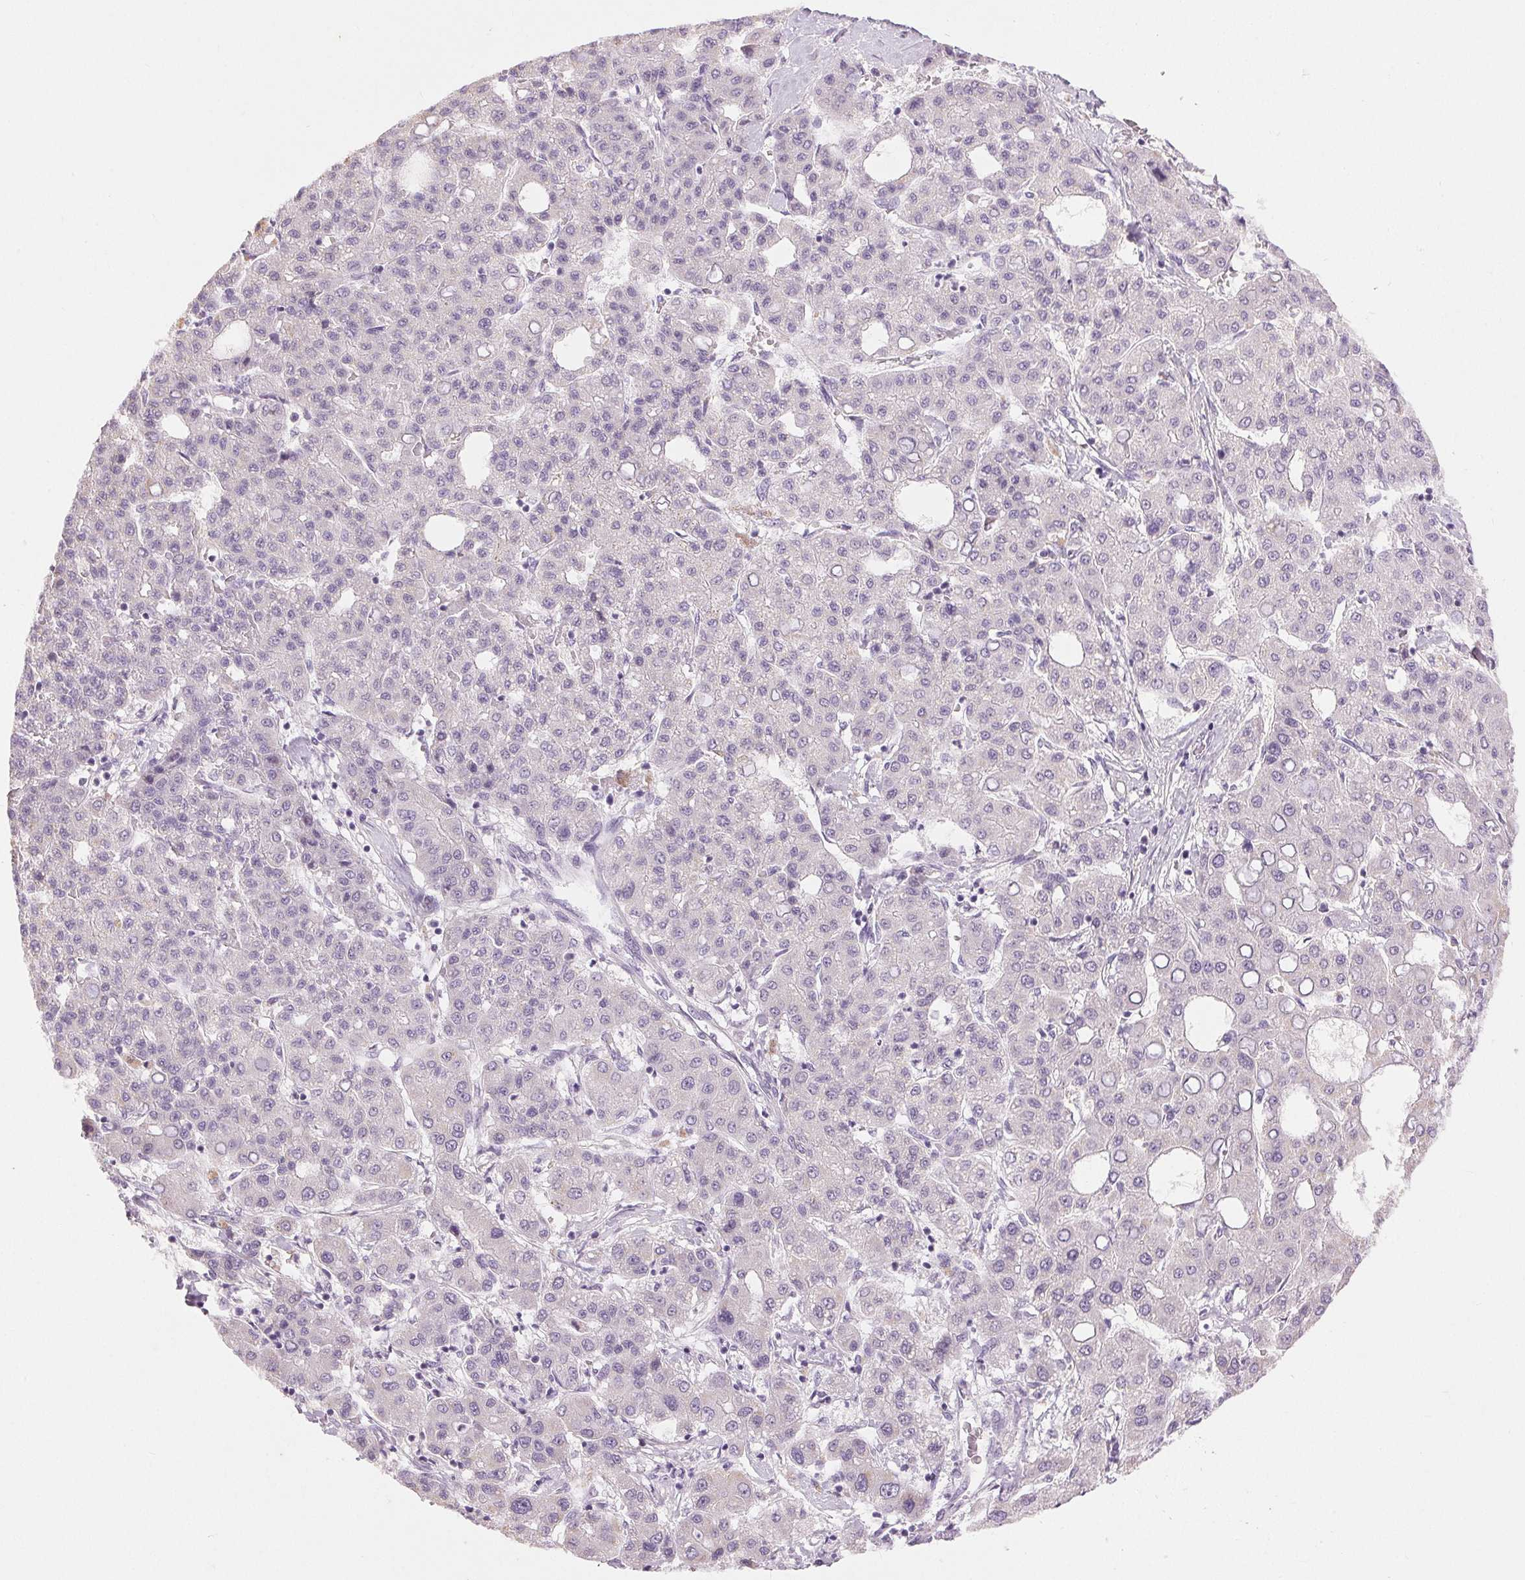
{"staining": {"intensity": "negative", "quantity": "none", "location": "none"}, "tissue": "liver cancer", "cell_type": "Tumor cells", "image_type": "cancer", "snomed": [{"axis": "morphology", "description": "Carcinoma, Hepatocellular, NOS"}, {"axis": "topography", "description": "Liver"}], "caption": "Immunohistochemistry (IHC) micrograph of hepatocellular carcinoma (liver) stained for a protein (brown), which reveals no expression in tumor cells.", "gene": "DSG3", "patient": {"sex": "male", "age": 65}}